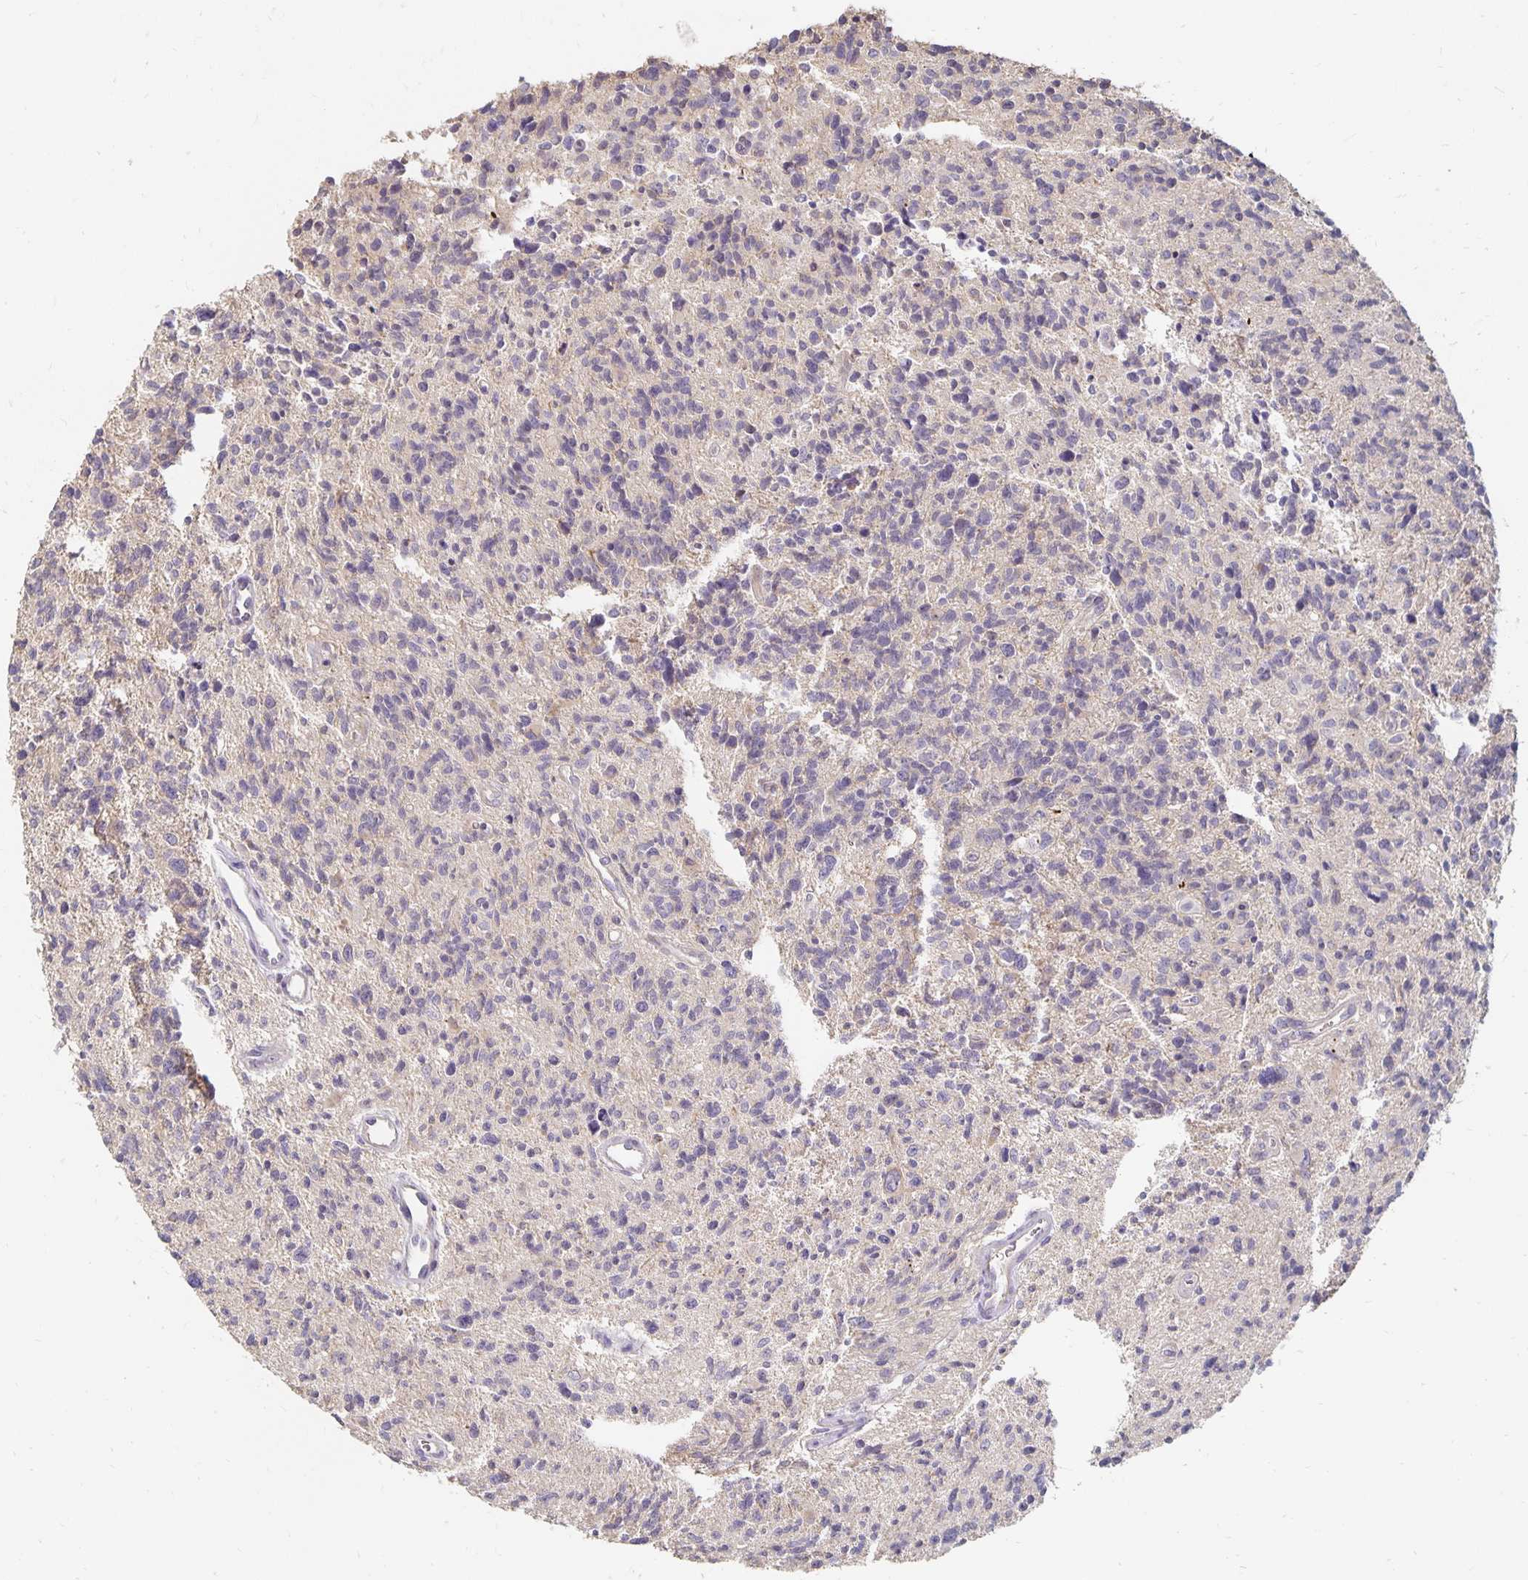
{"staining": {"intensity": "negative", "quantity": "none", "location": "none"}, "tissue": "glioma", "cell_type": "Tumor cells", "image_type": "cancer", "snomed": [{"axis": "morphology", "description": "Glioma, malignant, High grade"}, {"axis": "topography", "description": "Brain"}], "caption": "IHC photomicrograph of glioma stained for a protein (brown), which displays no expression in tumor cells.", "gene": "CST6", "patient": {"sex": "male", "age": 29}}